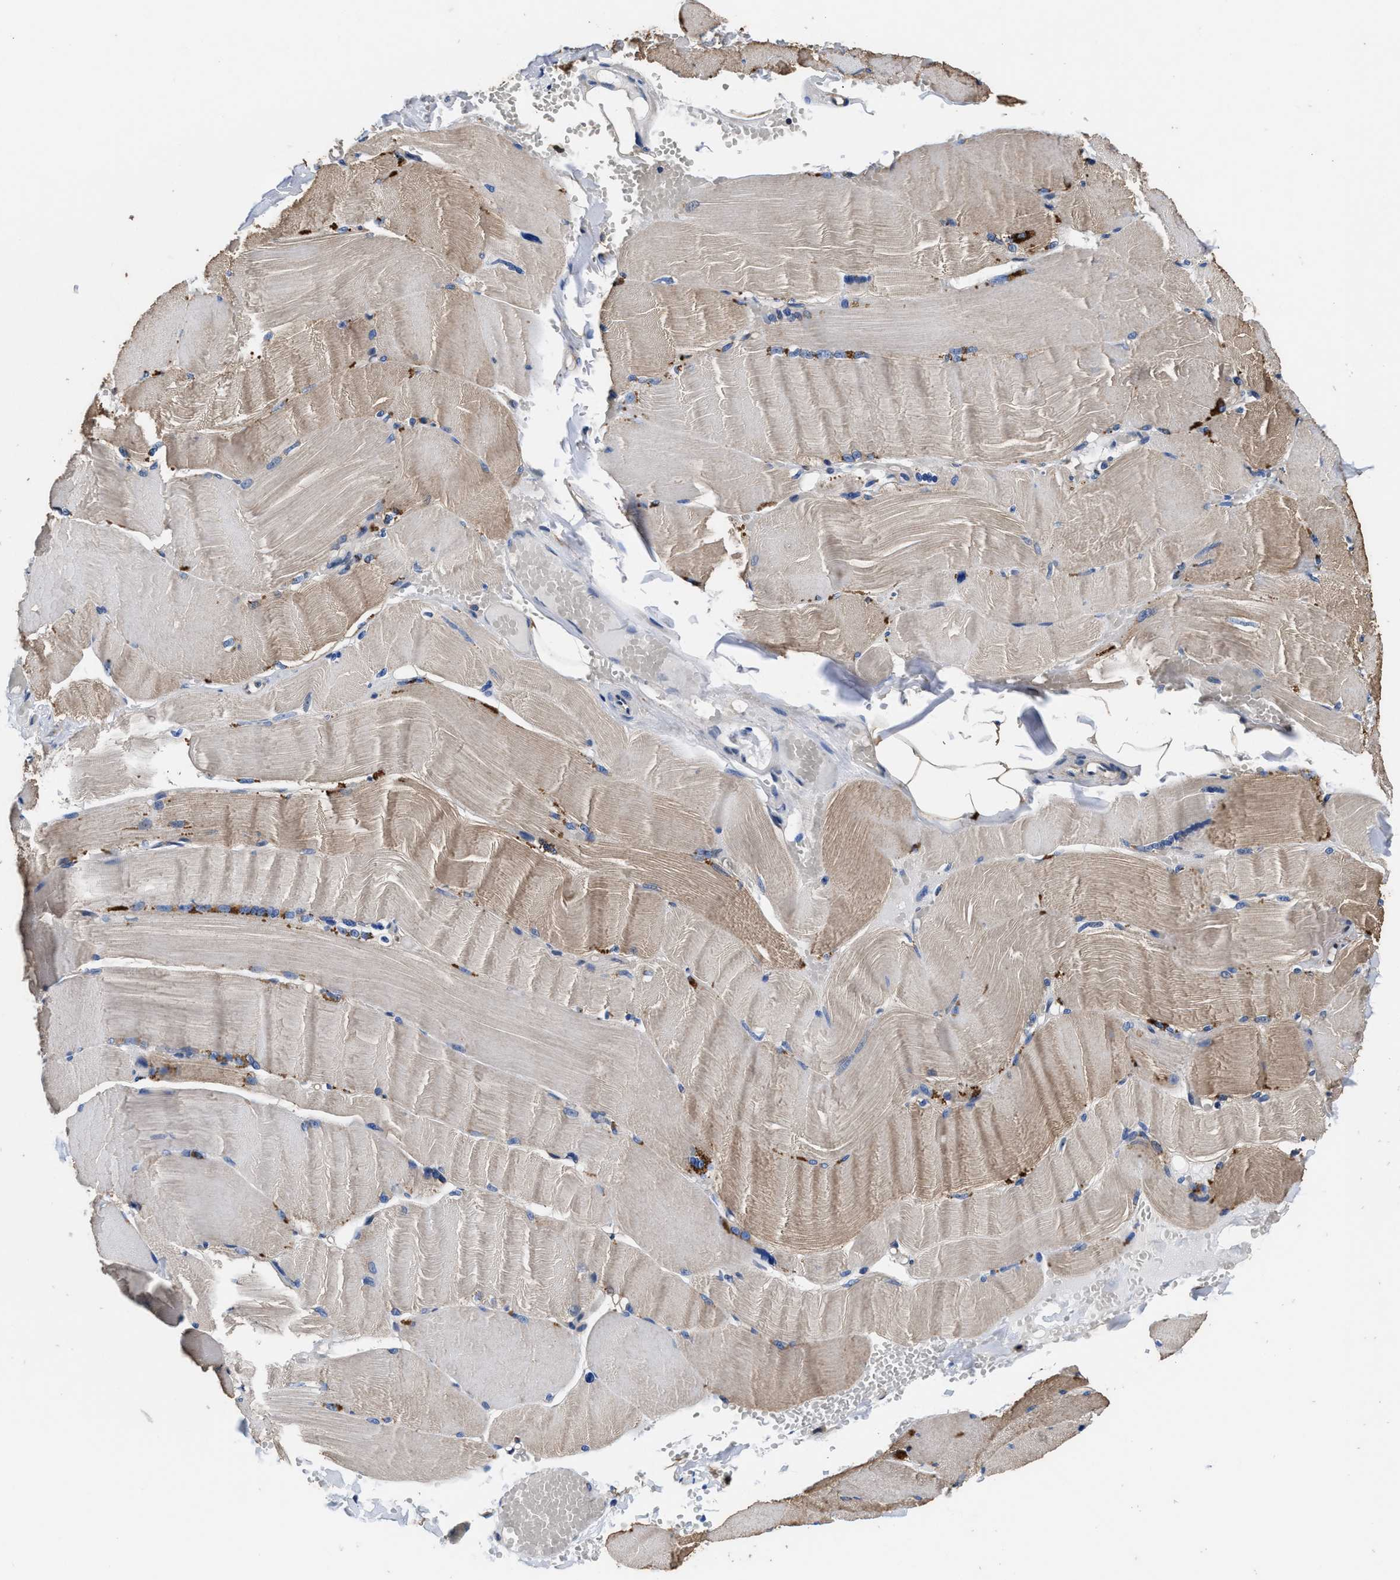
{"staining": {"intensity": "weak", "quantity": ">75%", "location": "cytoplasmic/membranous"}, "tissue": "skeletal muscle", "cell_type": "Myocytes", "image_type": "normal", "snomed": [{"axis": "morphology", "description": "Normal tissue, NOS"}, {"axis": "topography", "description": "Skin"}, {"axis": "topography", "description": "Skeletal muscle"}], "caption": "An image showing weak cytoplasmic/membranous expression in approximately >75% of myocytes in unremarkable skeletal muscle, as visualized by brown immunohistochemical staining.", "gene": "ACLY", "patient": {"sex": "male", "age": 83}}